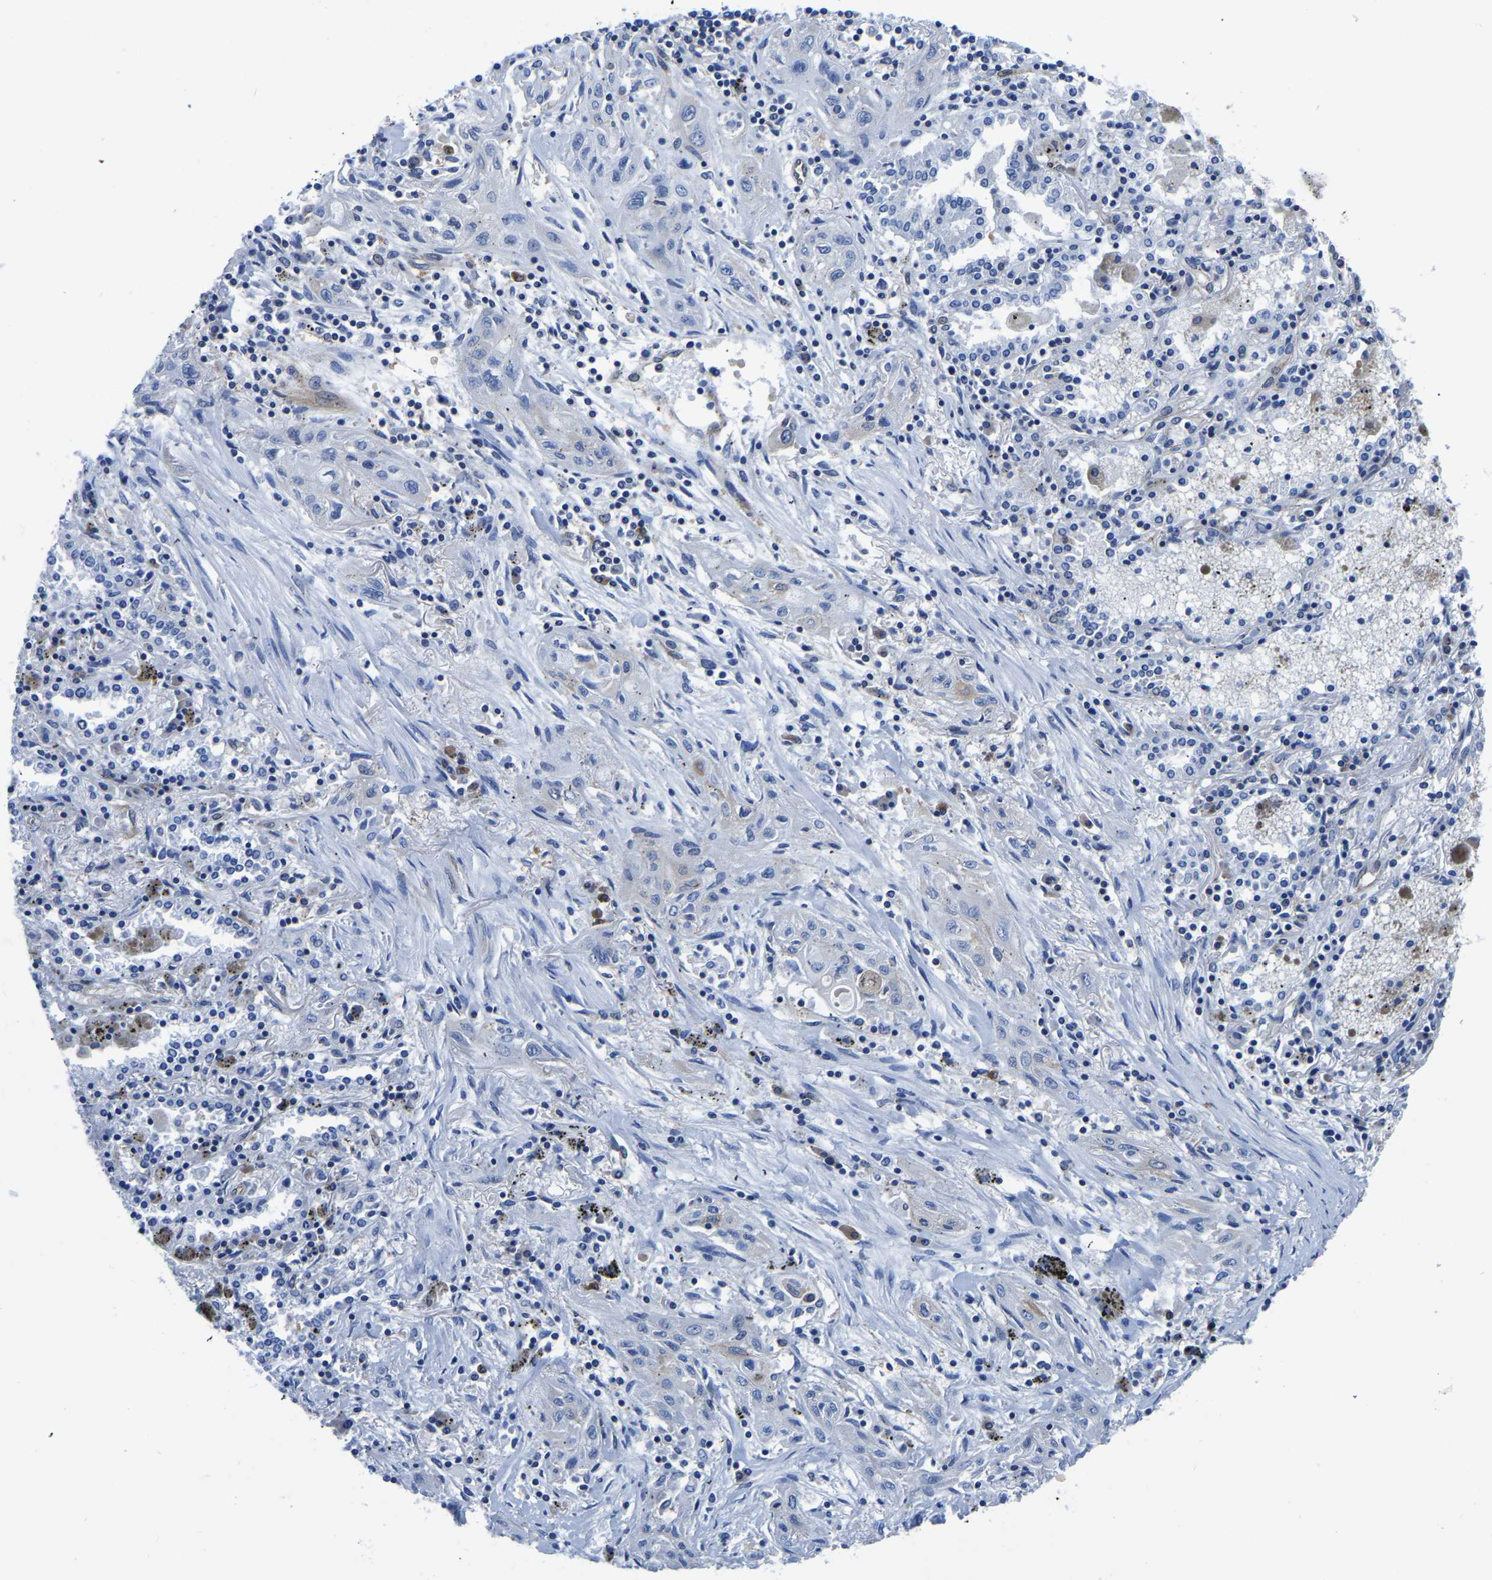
{"staining": {"intensity": "negative", "quantity": "none", "location": "none"}, "tissue": "lung cancer", "cell_type": "Tumor cells", "image_type": "cancer", "snomed": [{"axis": "morphology", "description": "Squamous cell carcinoma, NOS"}, {"axis": "topography", "description": "Lung"}], "caption": "A high-resolution photomicrograph shows IHC staining of lung cancer, which reveals no significant positivity in tumor cells.", "gene": "TFG", "patient": {"sex": "female", "age": 47}}